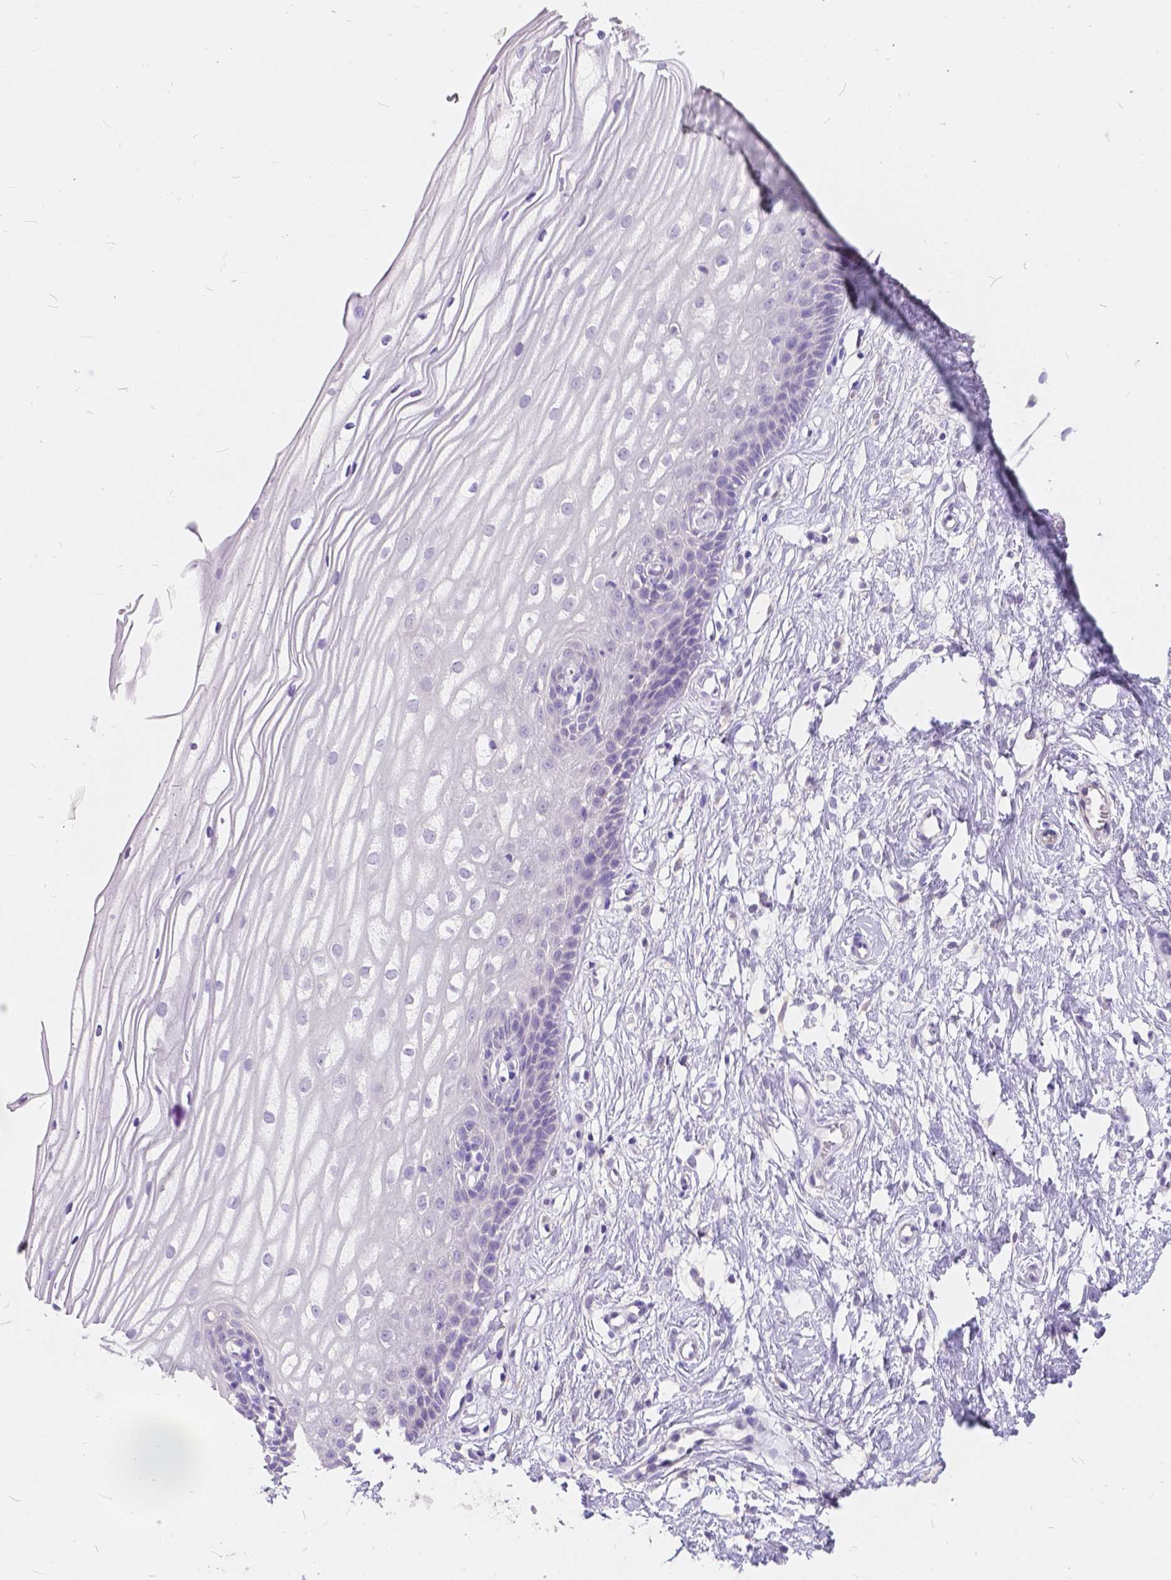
{"staining": {"intensity": "negative", "quantity": "none", "location": "none"}, "tissue": "cervix", "cell_type": "Glandular cells", "image_type": "normal", "snomed": [{"axis": "morphology", "description": "Normal tissue, NOS"}, {"axis": "topography", "description": "Cervix"}], "caption": "Protein analysis of benign cervix displays no significant staining in glandular cells. Brightfield microscopy of IHC stained with DAB (brown) and hematoxylin (blue), captured at high magnification.", "gene": "PEX11G", "patient": {"sex": "female", "age": 40}}